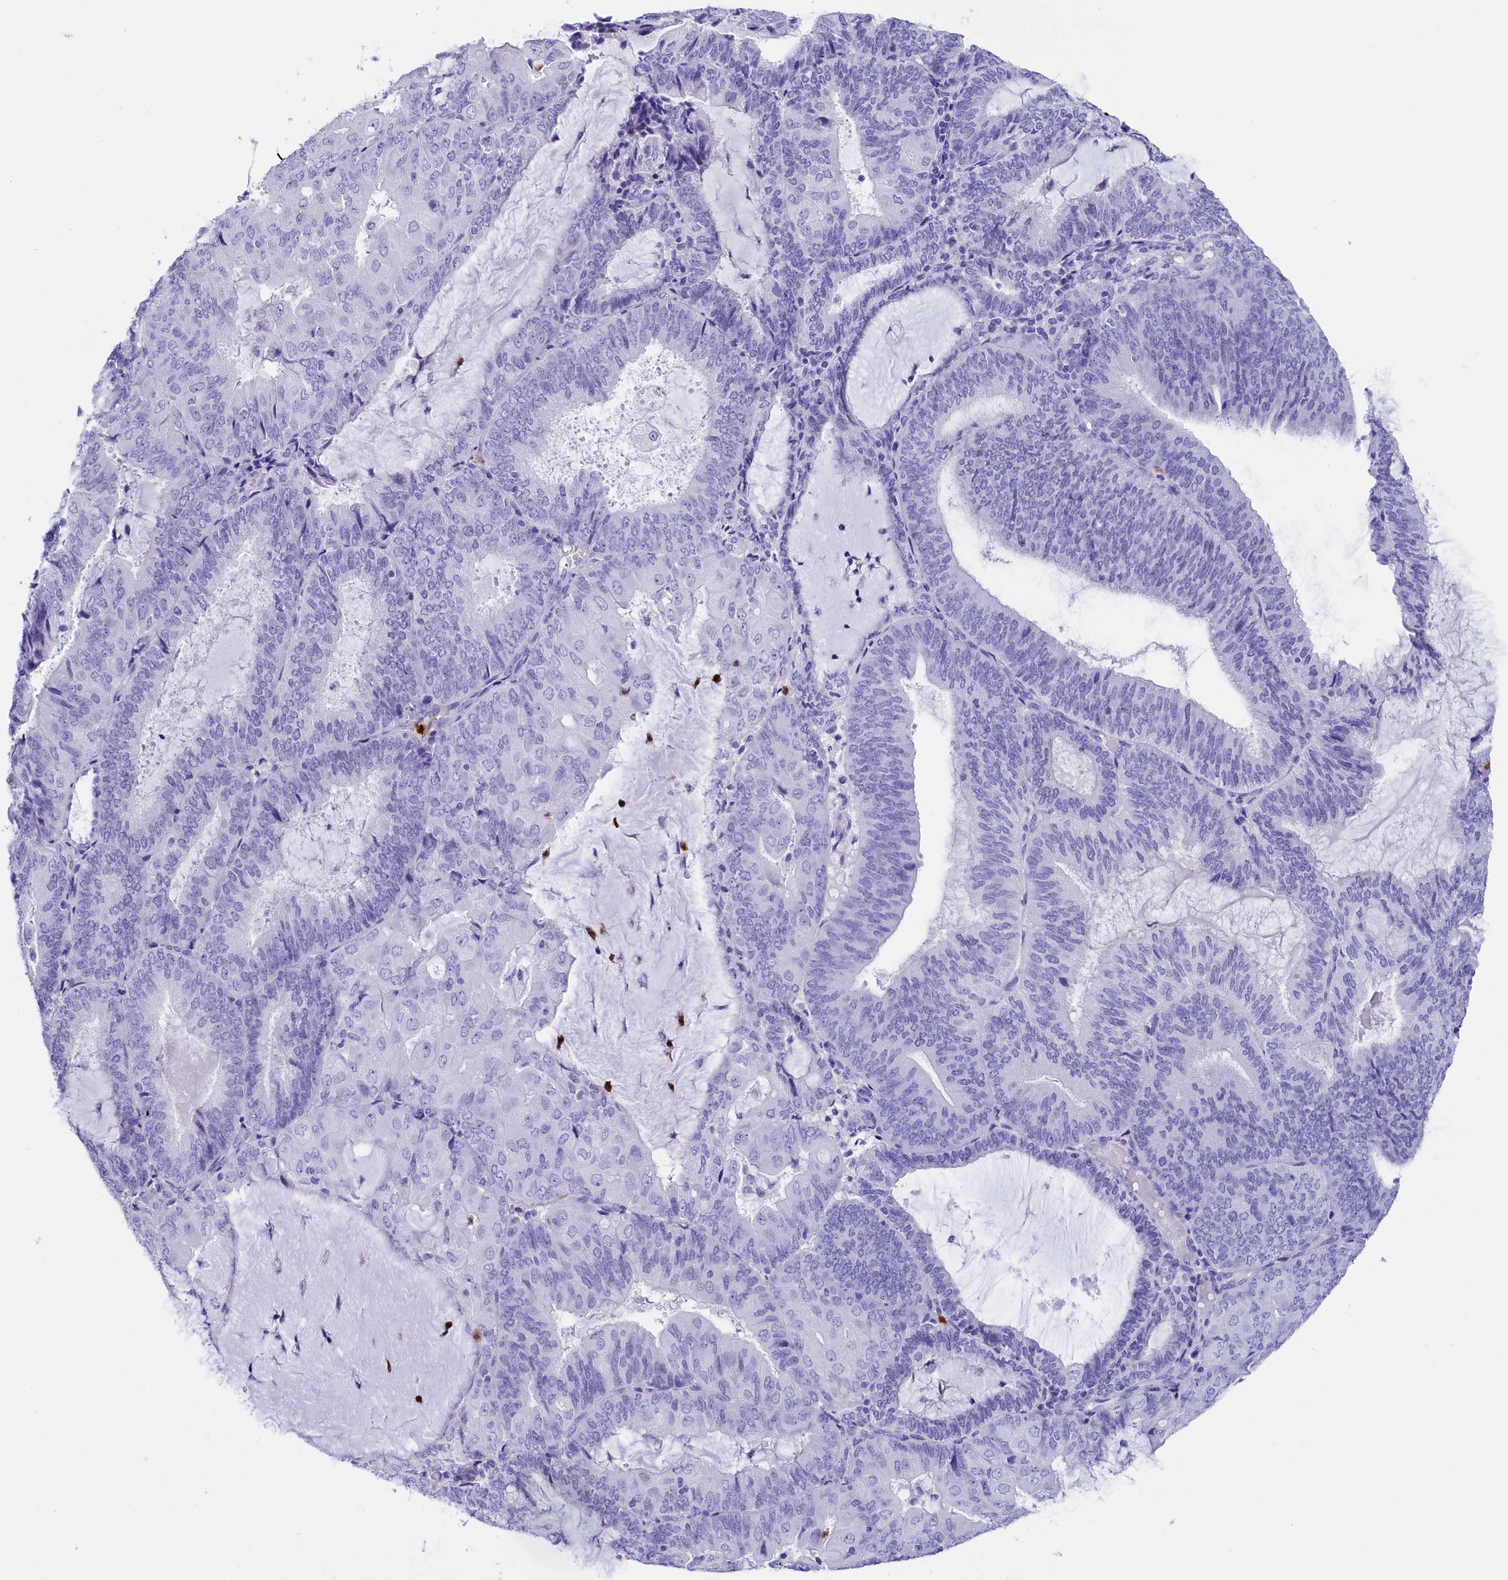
{"staining": {"intensity": "negative", "quantity": "none", "location": "none"}, "tissue": "endometrial cancer", "cell_type": "Tumor cells", "image_type": "cancer", "snomed": [{"axis": "morphology", "description": "Adenocarcinoma, NOS"}, {"axis": "topography", "description": "Endometrium"}], "caption": "An image of human endometrial adenocarcinoma is negative for staining in tumor cells.", "gene": "CLC", "patient": {"sex": "female", "age": 81}}